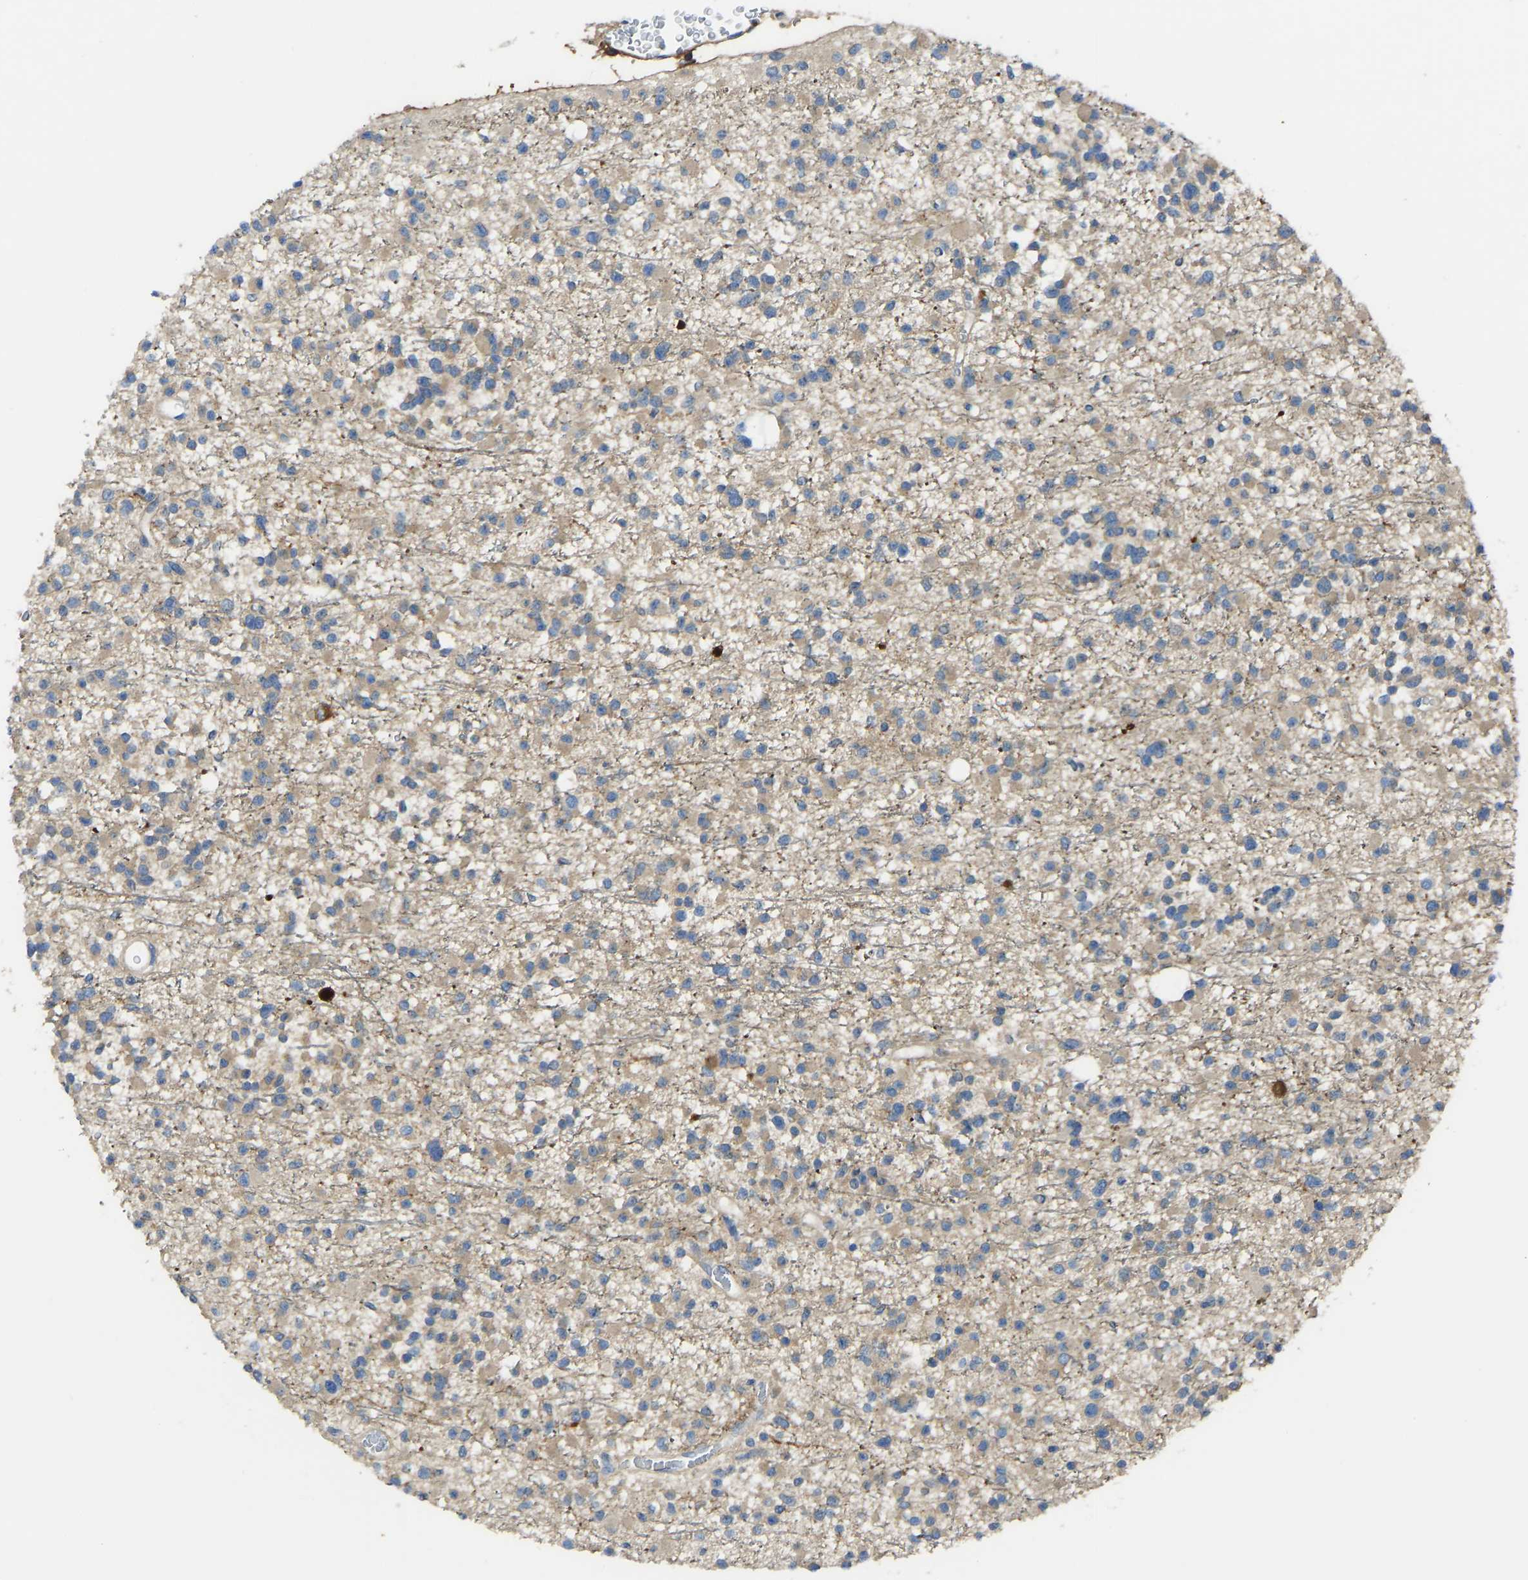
{"staining": {"intensity": "weak", "quantity": ">75%", "location": "cytoplasmic/membranous"}, "tissue": "glioma", "cell_type": "Tumor cells", "image_type": "cancer", "snomed": [{"axis": "morphology", "description": "Glioma, malignant, Low grade"}, {"axis": "topography", "description": "Brain"}], "caption": "Immunohistochemical staining of malignant low-grade glioma demonstrates low levels of weak cytoplasmic/membranous protein staining in about >75% of tumor cells. The staining was performed using DAB (3,3'-diaminobenzidine) to visualize the protein expression in brown, while the nuclei were stained in blue with hematoxylin (Magnification: 20x).", "gene": "PPP3CA", "patient": {"sex": "female", "age": 22}}